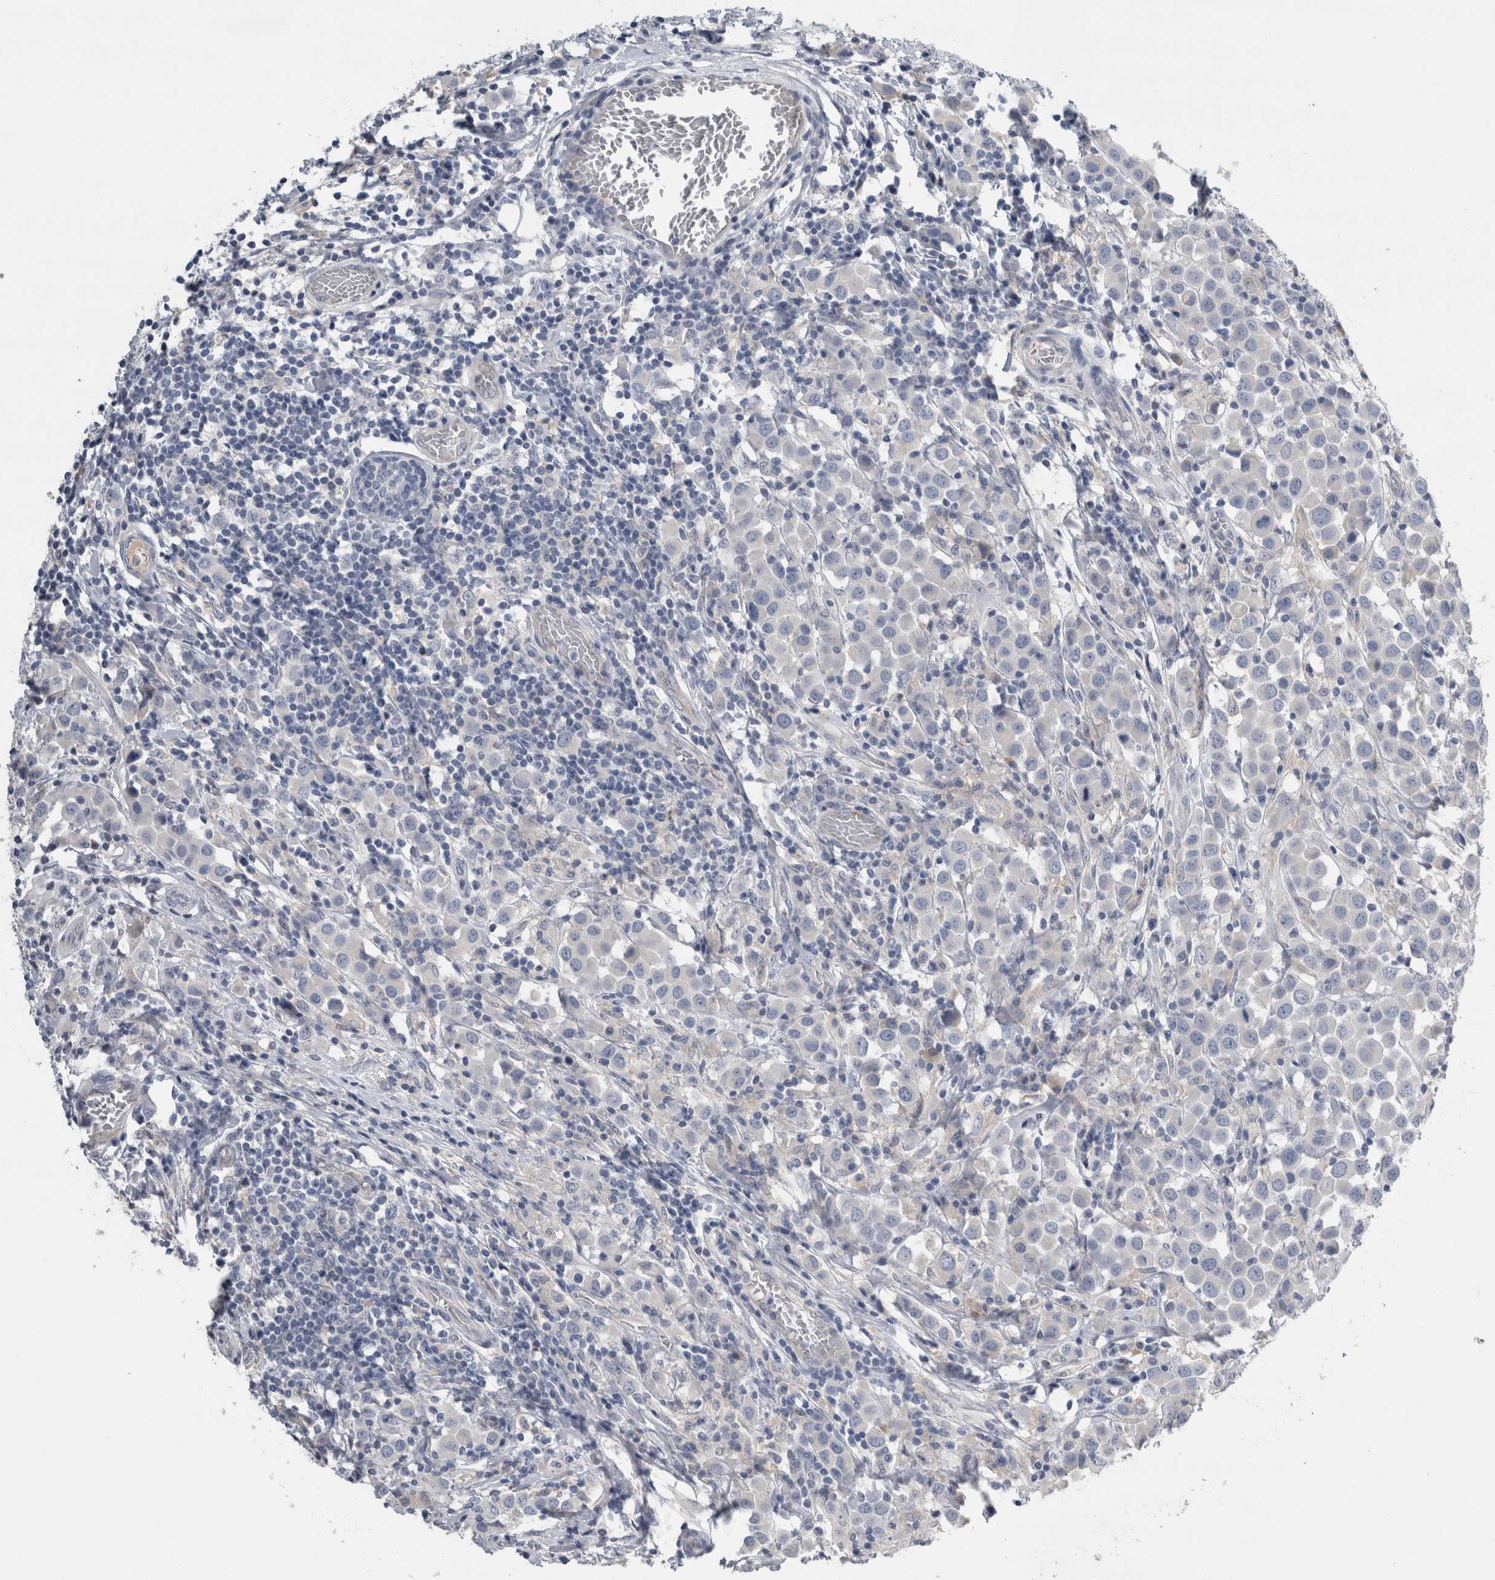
{"staining": {"intensity": "negative", "quantity": "none", "location": "none"}, "tissue": "breast cancer", "cell_type": "Tumor cells", "image_type": "cancer", "snomed": [{"axis": "morphology", "description": "Duct carcinoma"}, {"axis": "topography", "description": "Breast"}], "caption": "A micrograph of human breast intraductal carcinoma is negative for staining in tumor cells.", "gene": "REG1A", "patient": {"sex": "female", "age": 61}}